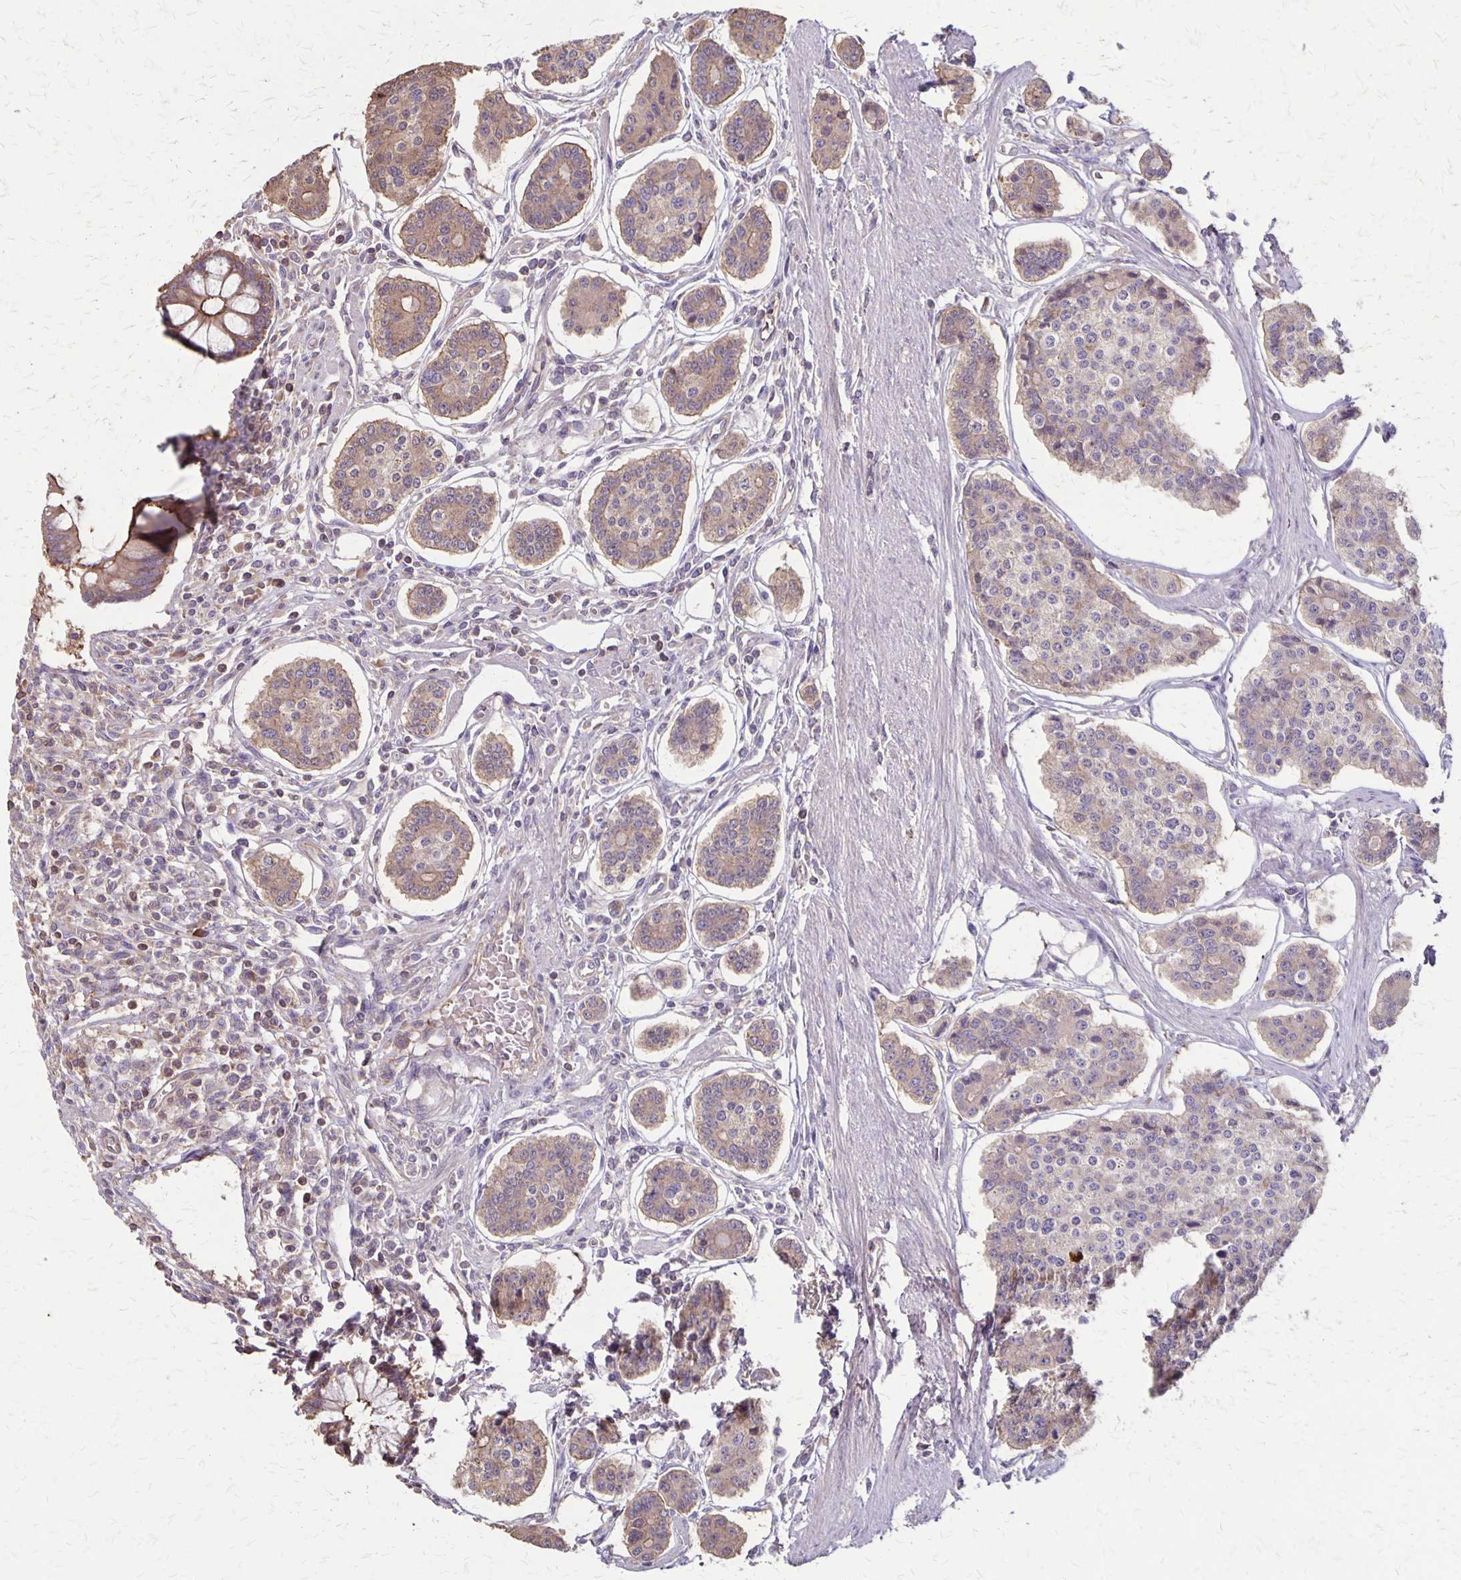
{"staining": {"intensity": "weak", "quantity": ">75%", "location": "cytoplasmic/membranous"}, "tissue": "carcinoid", "cell_type": "Tumor cells", "image_type": "cancer", "snomed": [{"axis": "morphology", "description": "Carcinoid, malignant, NOS"}, {"axis": "topography", "description": "Small intestine"}], "caption": "A brown stain labels weak cytoplasmic/membranous staining of a protein in carcinoid tumor cells. (DAB (3,3'-diaminobenzidine) IHC with brightfield microscopy, high magnification).", "gene": "PROM2", "patient": {"sex": "female", "age": 65}}